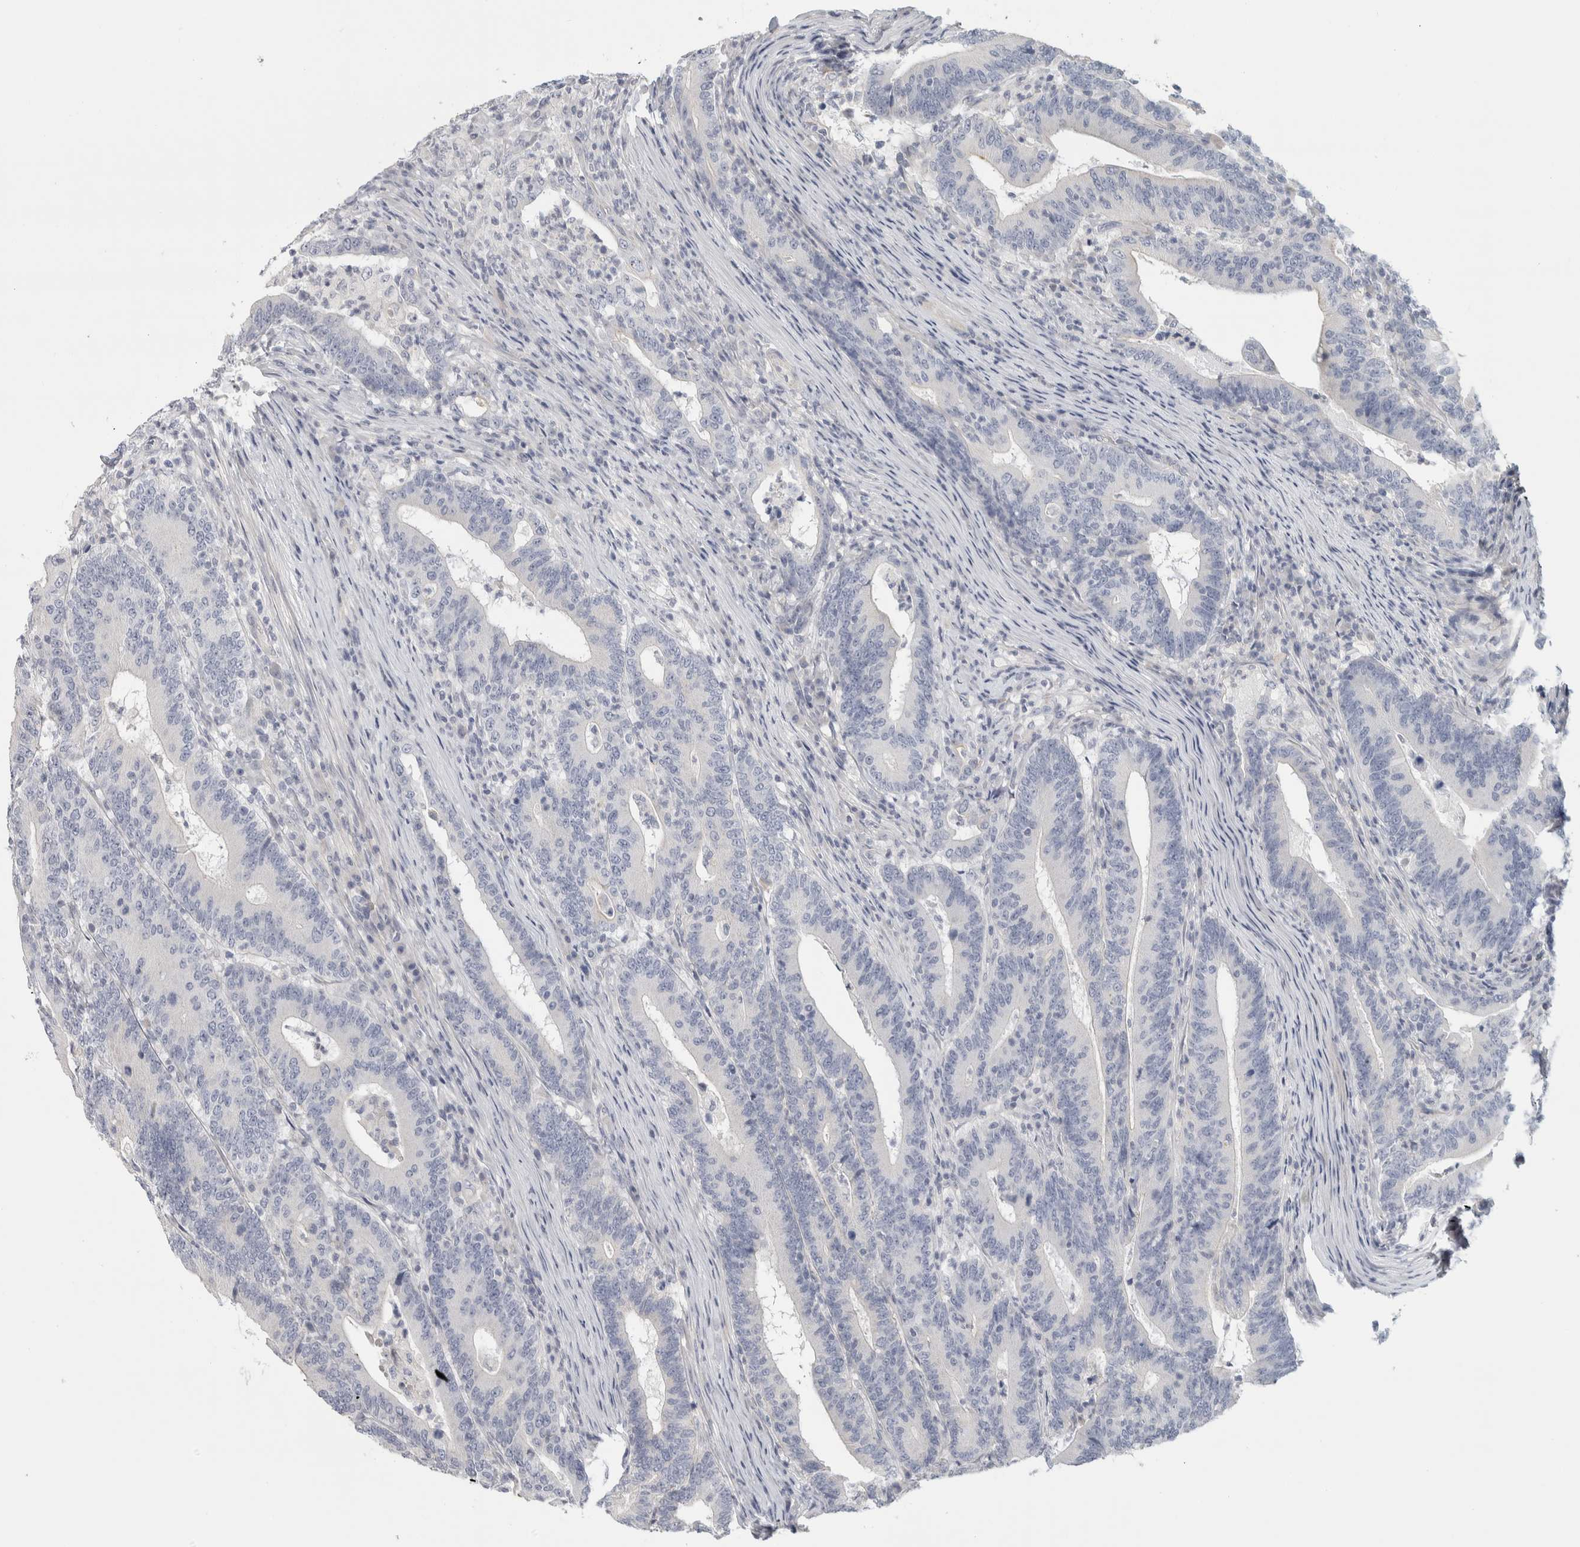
{"staining": {"intensity": "negative", "quantity": "none", "location": "none"}, "tissue": "colorectal cancer", "cell_type": "Tumor cells", "image_type": "cancer", "snomed": [{"axis": "morphology", "description": "Adenocarcinoma, NOS"}, {"axis": "topography", "description": "Colon"}], "caption": "The micrograph displays no staining of tumor cells in adenocarcinoma (colorectal).", "gene": "DCXR", "patient": {"sex": "female", "age": 66}}